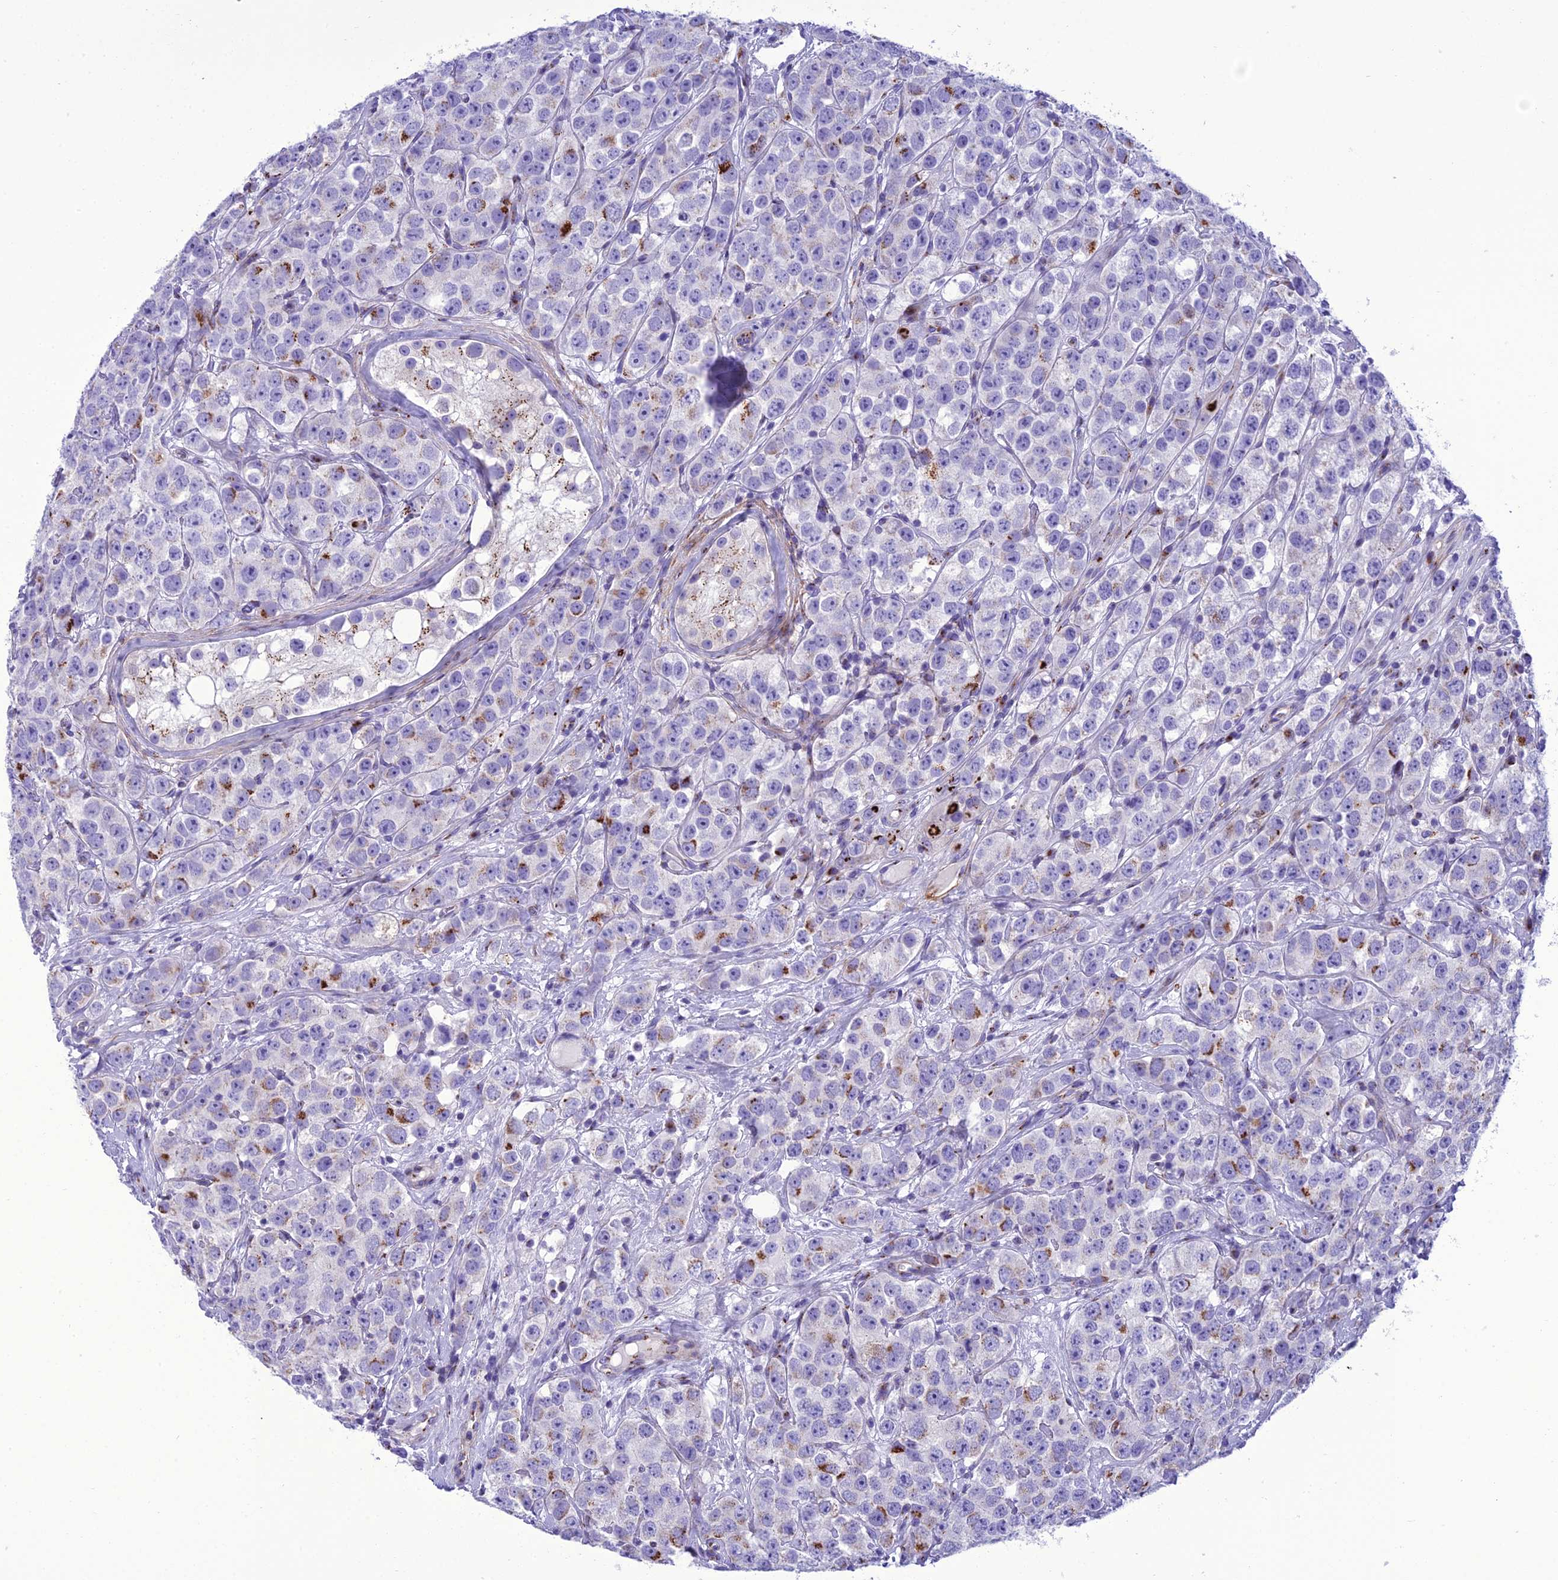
{"staining": {"intensity": "moderate", "quantity": "<25%", "location": "cytoplasmic/membranous"}, "tissue": "testis cancer", "cell_type": "Tumor cells", "image_type": "cancer", "snomed": [{"axis": "morphology", "description": "Seminoma, NOS"}, {"axis": "topography", "description": "Testis"}], "caption": "Protein expression analysis of human testis cancer reveals moderate cytoplasmic/membranous staining in about <25% of tumor cells.", "gene": "GOLM2", "patient": {"sex": "male", "age": 28}}